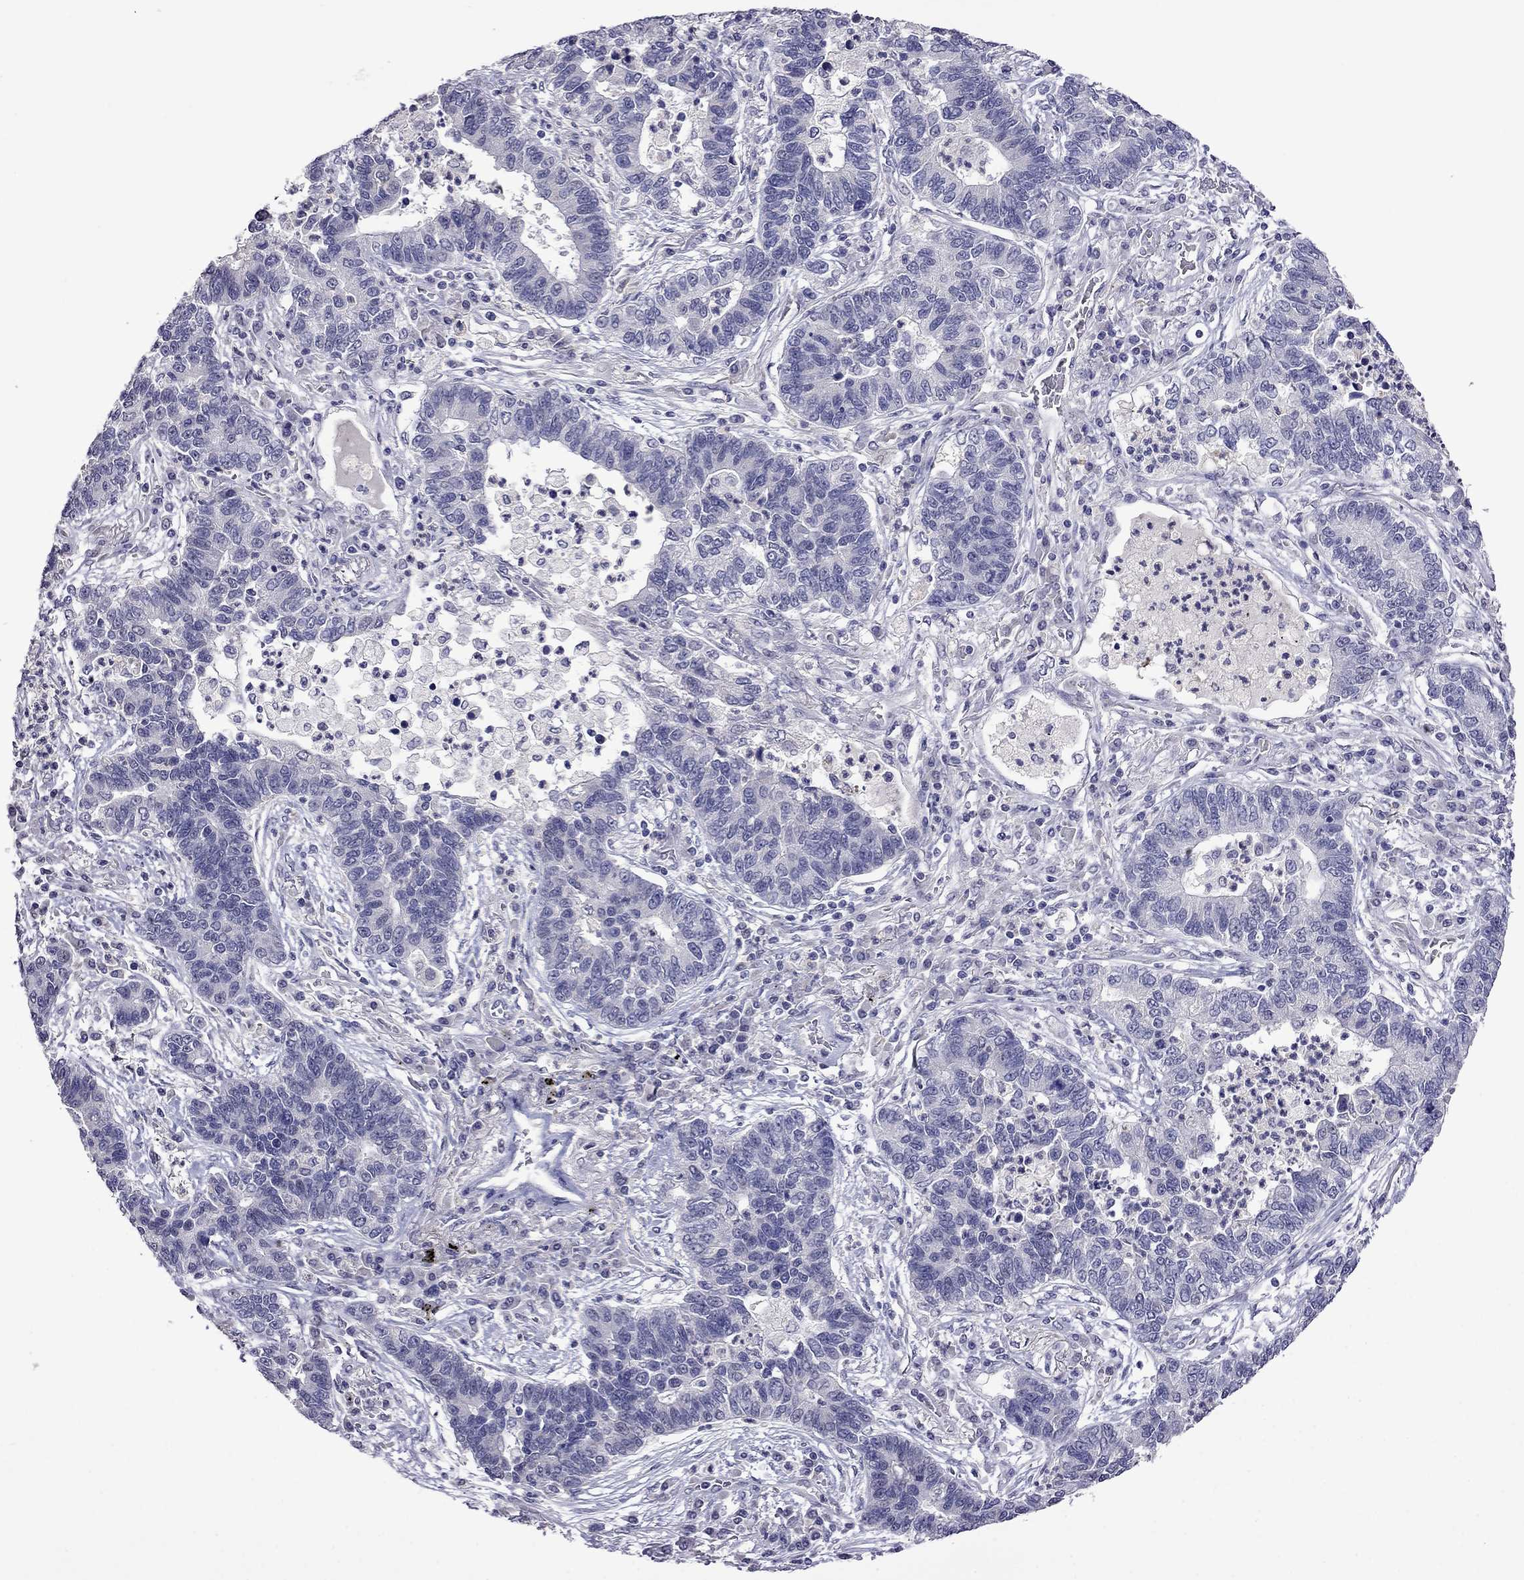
{"staining": {"intensity": "negative", "quantity": "none", "location": "none"}, "tissue": "lung cancer", "cell_type": "Tumor cells", "image_type": "cancer", "snomed": [{"axis": "morphology", "description": "Adenocarcinoma, NOS"}, {"axis": "topography", "description": "Lung"}], "caption": "A histopathology image of human adenocarcinoma (lung) is negative for staining in tumor cells.", "gene": "STAR", "patient": {"sex": "female", "age": 57}}